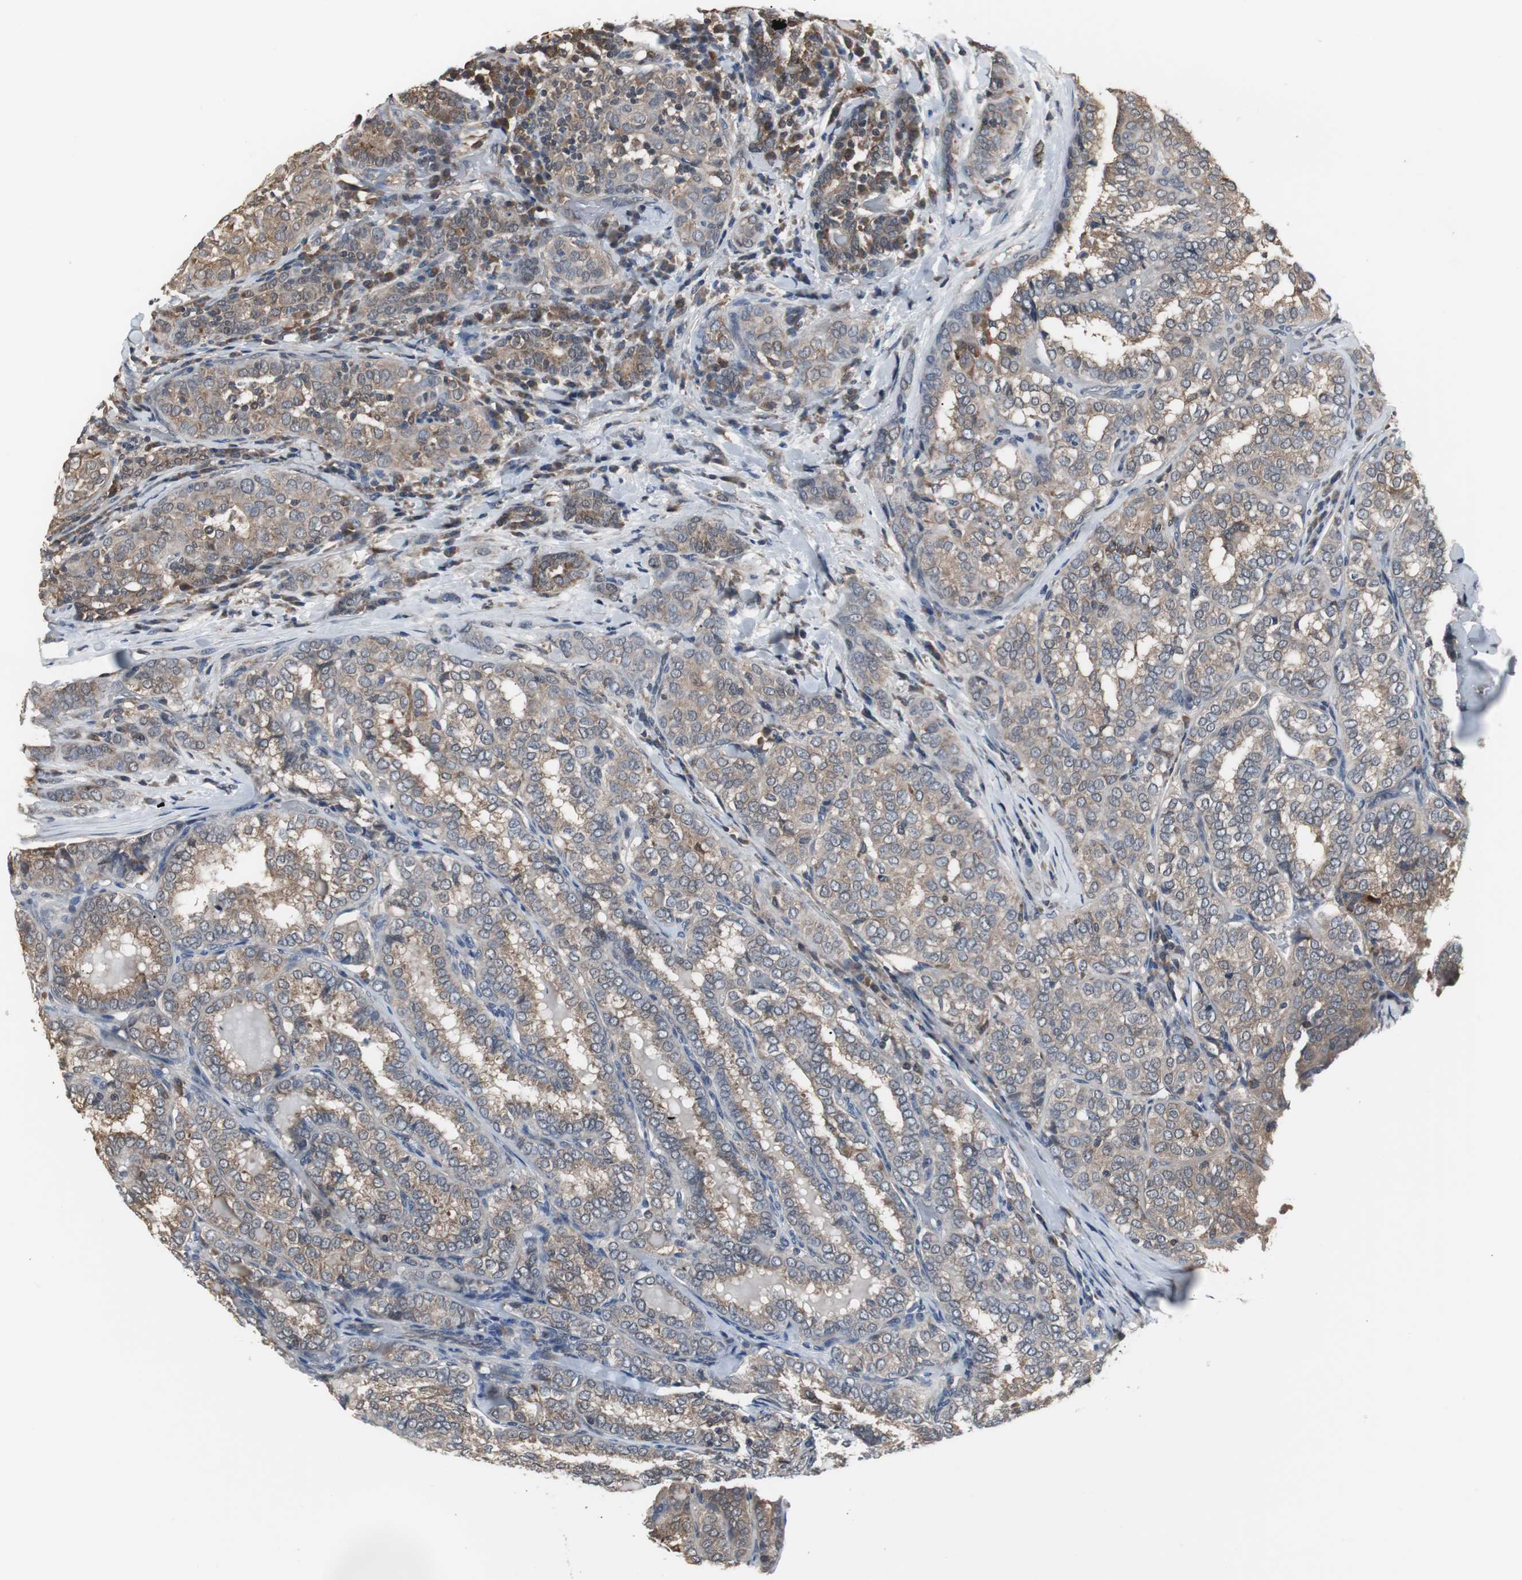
{"staining": {"intensity": "weak", "quantity": ">75%", "location": "cytoplasmic/membranous"}, "tissue": "thyroid cancer", "cell_type": "Tumor cells", "image_type": "cancer", "snomed": [{"axis": "morphology", "description": "Papillary adenocarcinoma, NOS"}, {"axis": "topography", "description": "Thyroid gland"}], "caption": "Papillary adenocarcinoma (thyroid) stained for a protein (brown) demonstrates weak cytoplasmic/membranous positive expression in approximately >75% of tumor cells.", "gene": "ZSCAN22", "patient": {"sex": "female", "age": 30}}